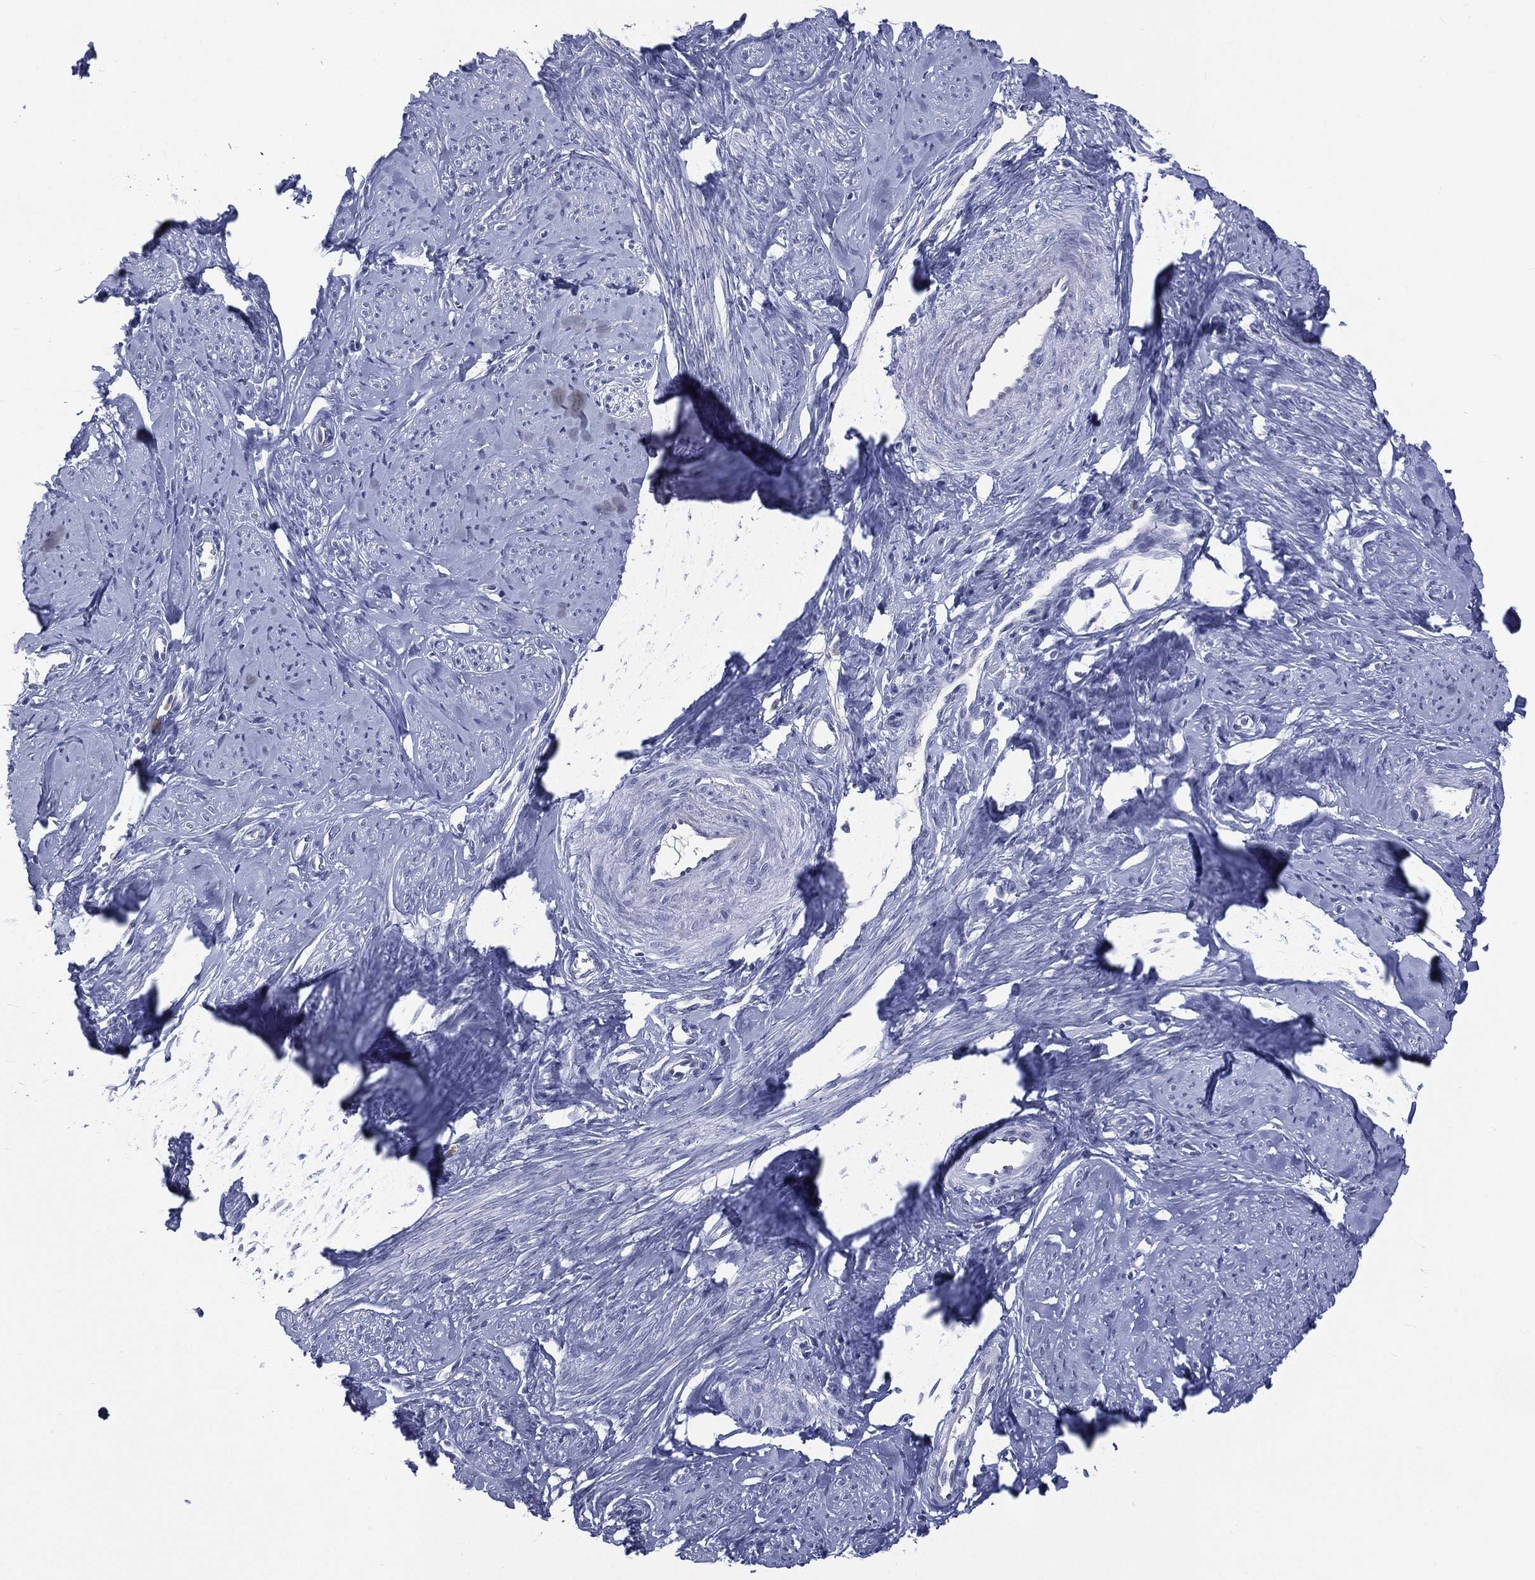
{"staining": {"intensity": "negative", "quantity": "none", "location": "none"}, "tissue": "smooth muscle", "cell_type": "Smooth muscle cells", "image_type": "normal", "snomed": [{"axis": "morphology", "description": "Normal tissue, NOS"}, {"axis": "topography", "description": "Smooth muscle"}], "caption": "DAB immunohistochemical staining of unremarkable human smooth muscle displays no significant expression in smooth muscle cells. (Immunohistochemistry (ihc), brightfield microscopy, high magnification).", "gene": "SSX1", "patient": {"sex": "female", "age": 48}}